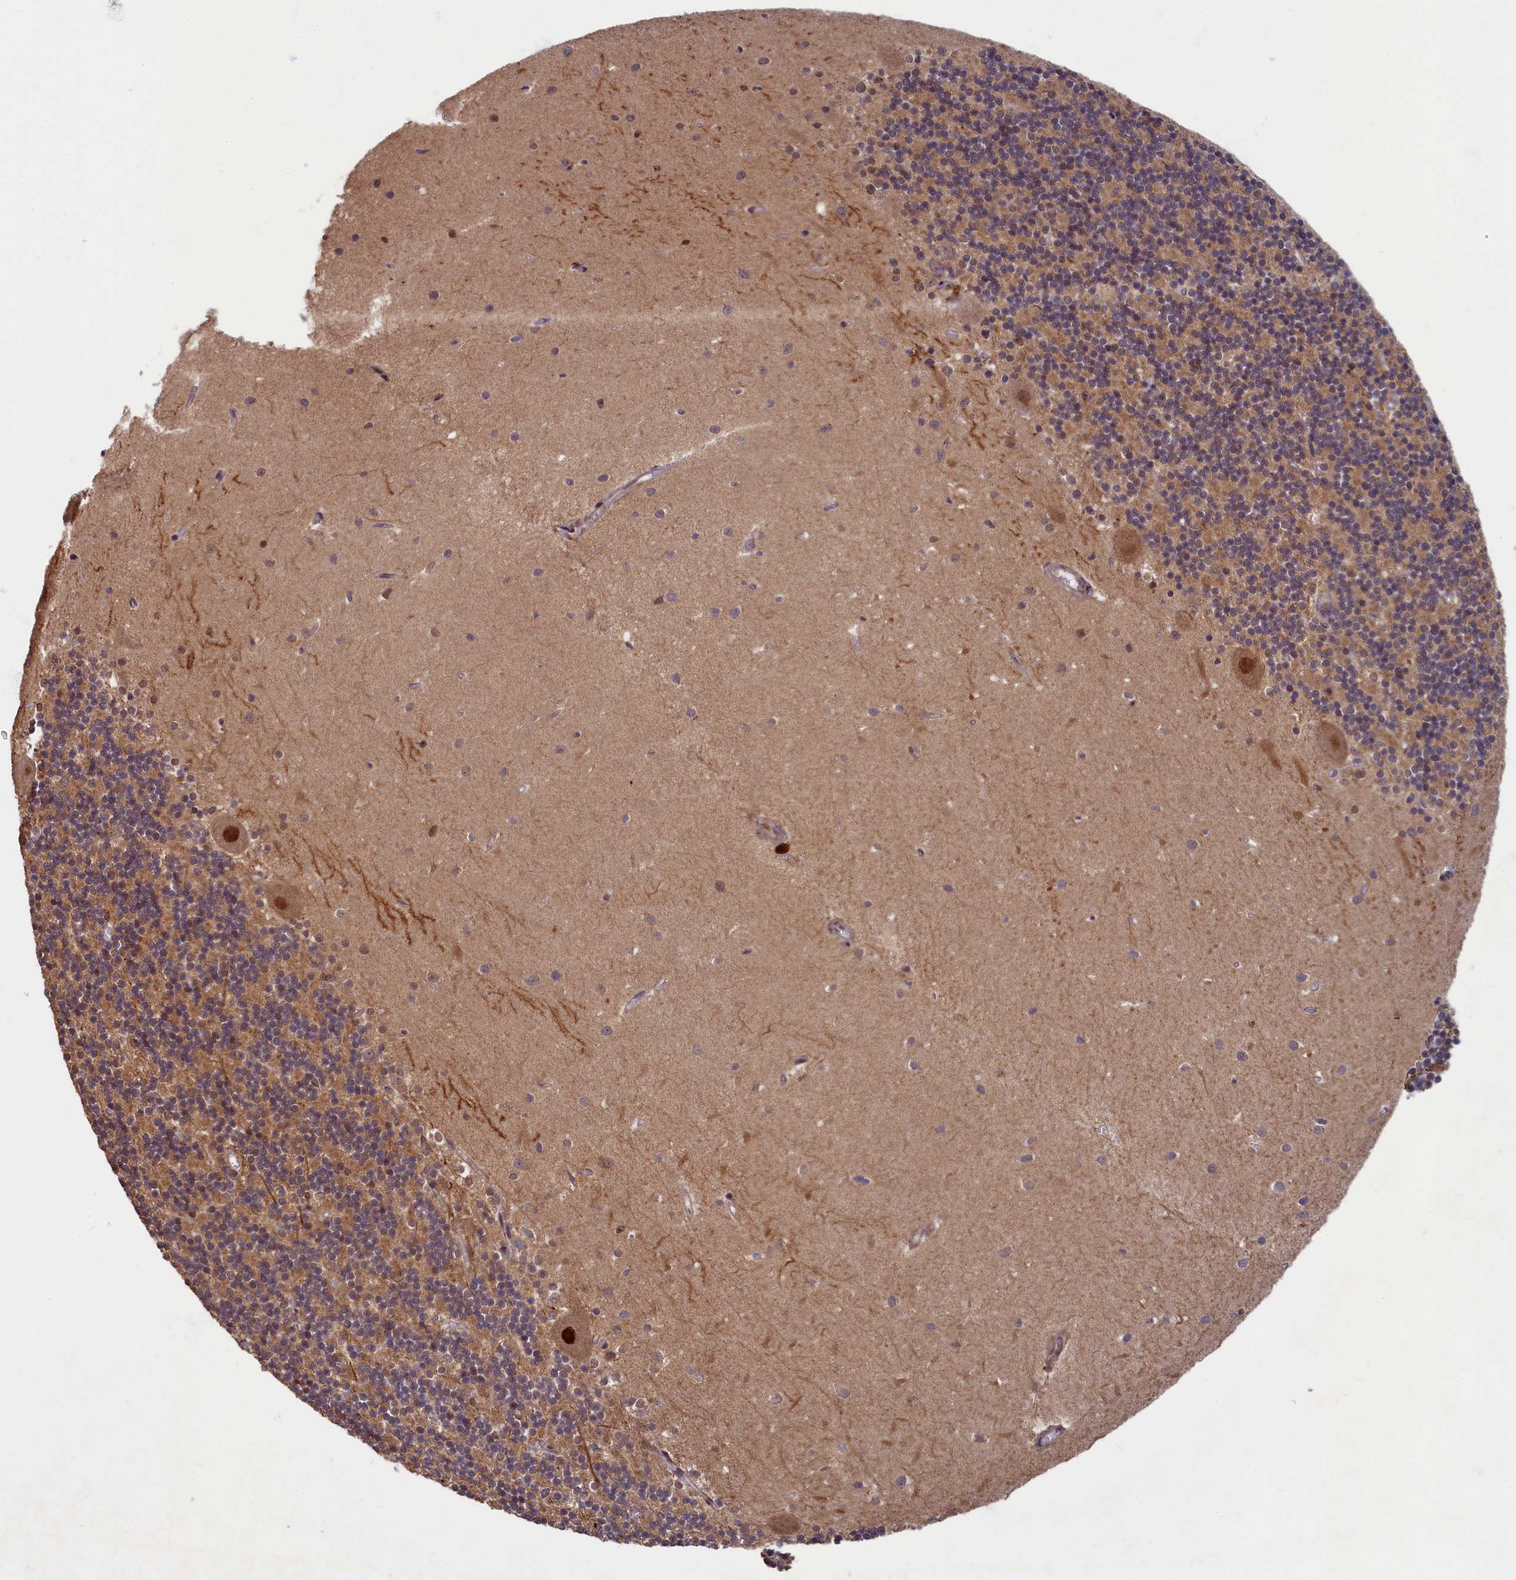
{"staining": {"intensity": "moderate", "quantity": "25%-75%", "location": "cytoplasmic/membranous"}, "tissue": "cerebellum", "cell_type": "Cells in granular layer", "image_type": "normal", "snomed": [{"axis": "morphology", "description": "Normal tissue, NOS"}, {"axis": "topography", "description": "Cerebellum"}], "caption": "Benign cerebellum was stained to show a protein in brown. There is medium levels of moderate cytoplasmic/membranous staining in approximately 25%-75% of cells in granular layer.", "gene": "BRCA1", "patient": {"sex": "male", "age": 54}}